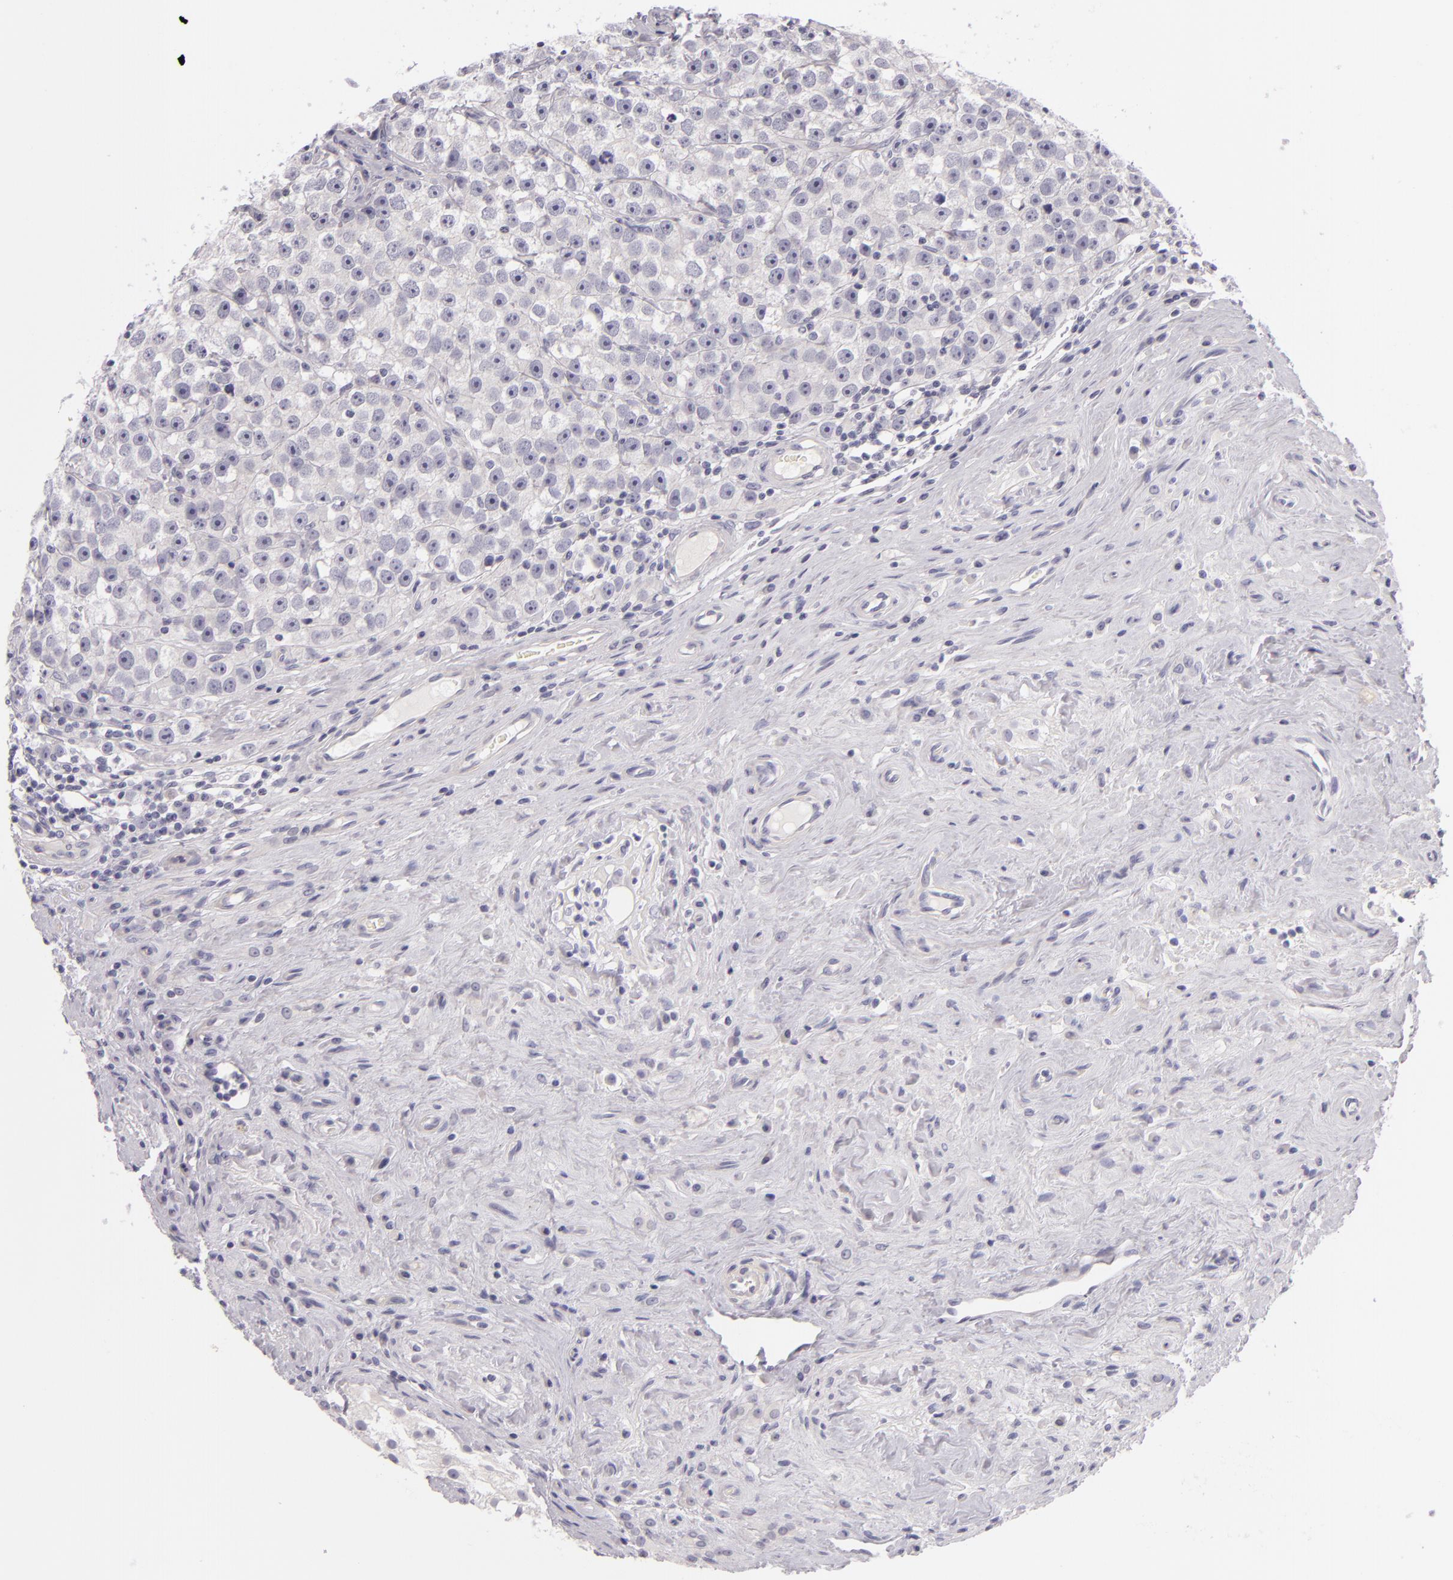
{"staining": {"intensity": "negative", "quantity": "none", "location": "none"}, "tissue": "testis cancer", "cell_type": "Tumor cells", "image_type": "cancer", "snomed": [{"axis": "morphology", "description": "Seminoma, NOS"}, {"axis": "topography", "description": "Testis"}], "caption": "This is an immunohistochemistry (IHC) photomicrograph of human seminoma (testis). There is no positivity in tumor cells.", "gene": "FAM181A", "patient": {"sex": "male", "age": 32}}